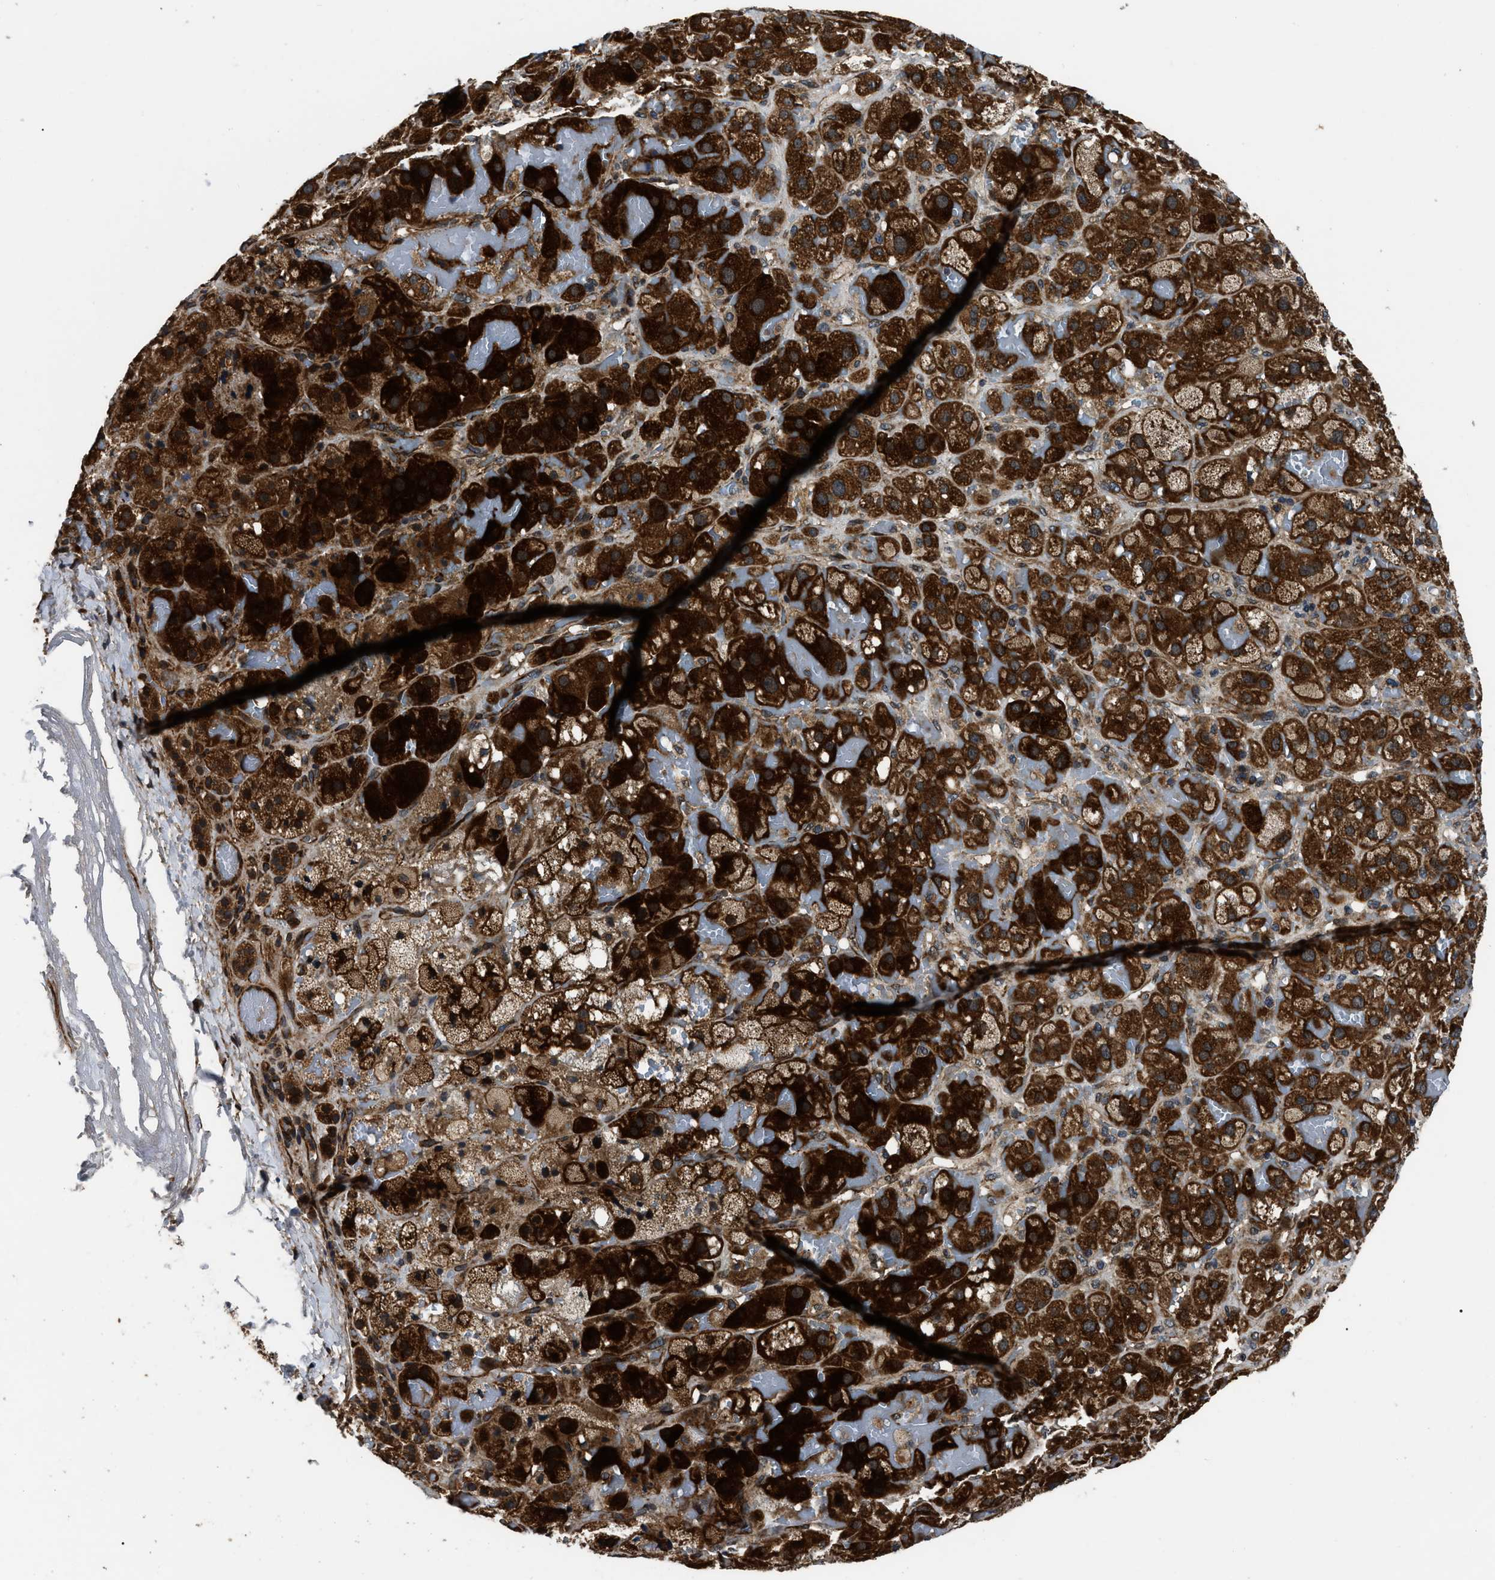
{"staining": {"intensity": "strong", "quantity": ">75%", "location": "cytoplasmic/membranous"}, "tissue": "adrenal gland", "cell_type": "Glandular cells", "image_type": "normal", "snomed": [{"axis": "morphology", "description": "Normal tissue, NOS"}, {"axis": "topography", "description": "Adrenal gland"}], "caption": "Glandular cells exhibit strong cytoplasmic/membranous positivity in about >75% of cells in normal adrenal gland.", "gene": "PPWD1", "patient": {"sex": "female", "age": 47}}